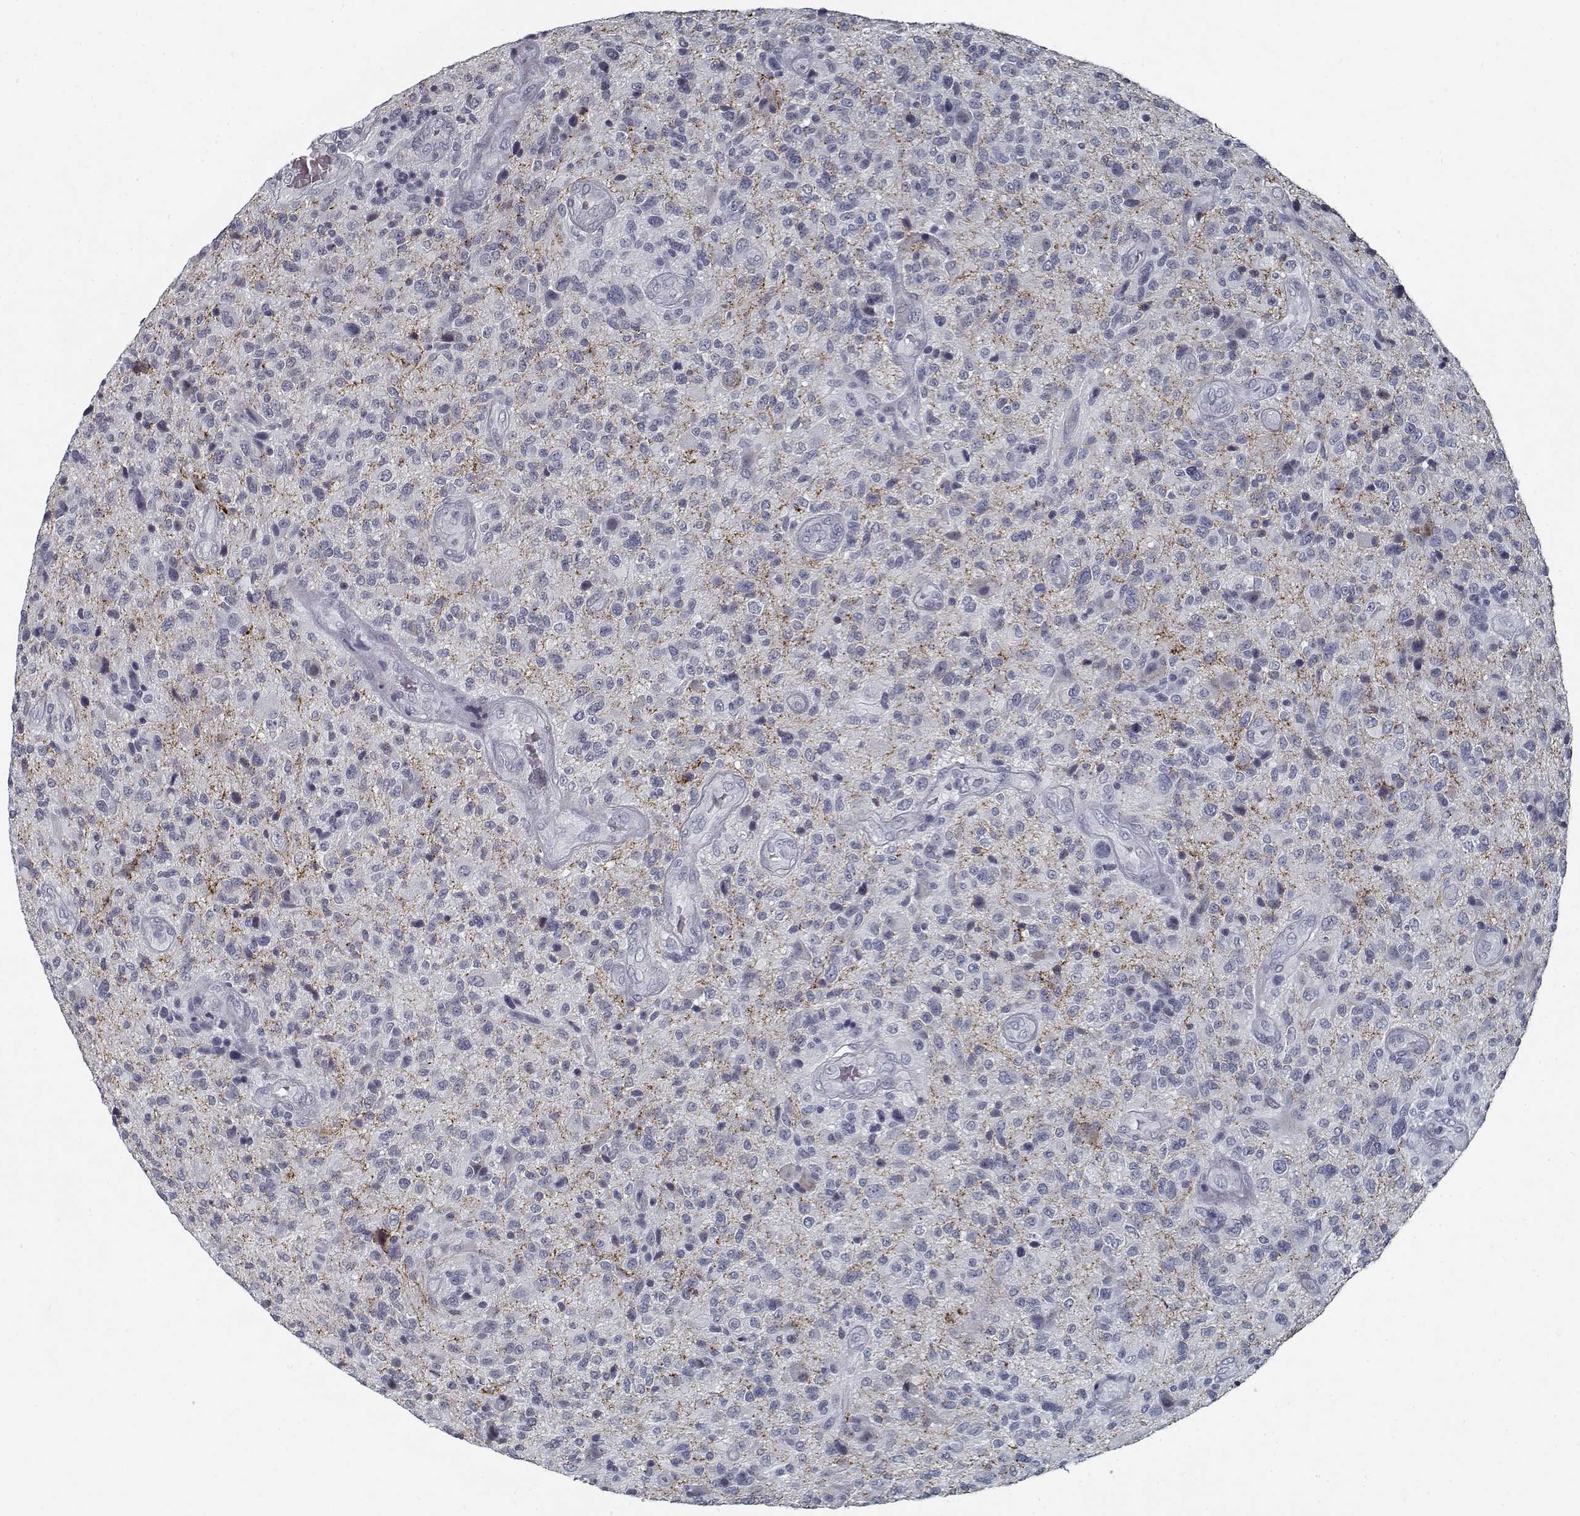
{"staining": {"intensity": "negative", "quantity": "none", "location": "none"}, "tissue": "glioma", "cell_type": "Tumor cells", "image_type": "cancer", "snomed": [{"axis": "morphology", "description": "Glioma, malignant, High grade"}, {"axis": "topography", "description": "Brain"}], "caption": "An immunohistochemistry photomicrograph of malignant glioma (high-grade) is shown. There is no staining in tumor cells of malignant glioma (high-grade).", "gene": "GAD2", "patient": {"sex": "male", "age": 47}}